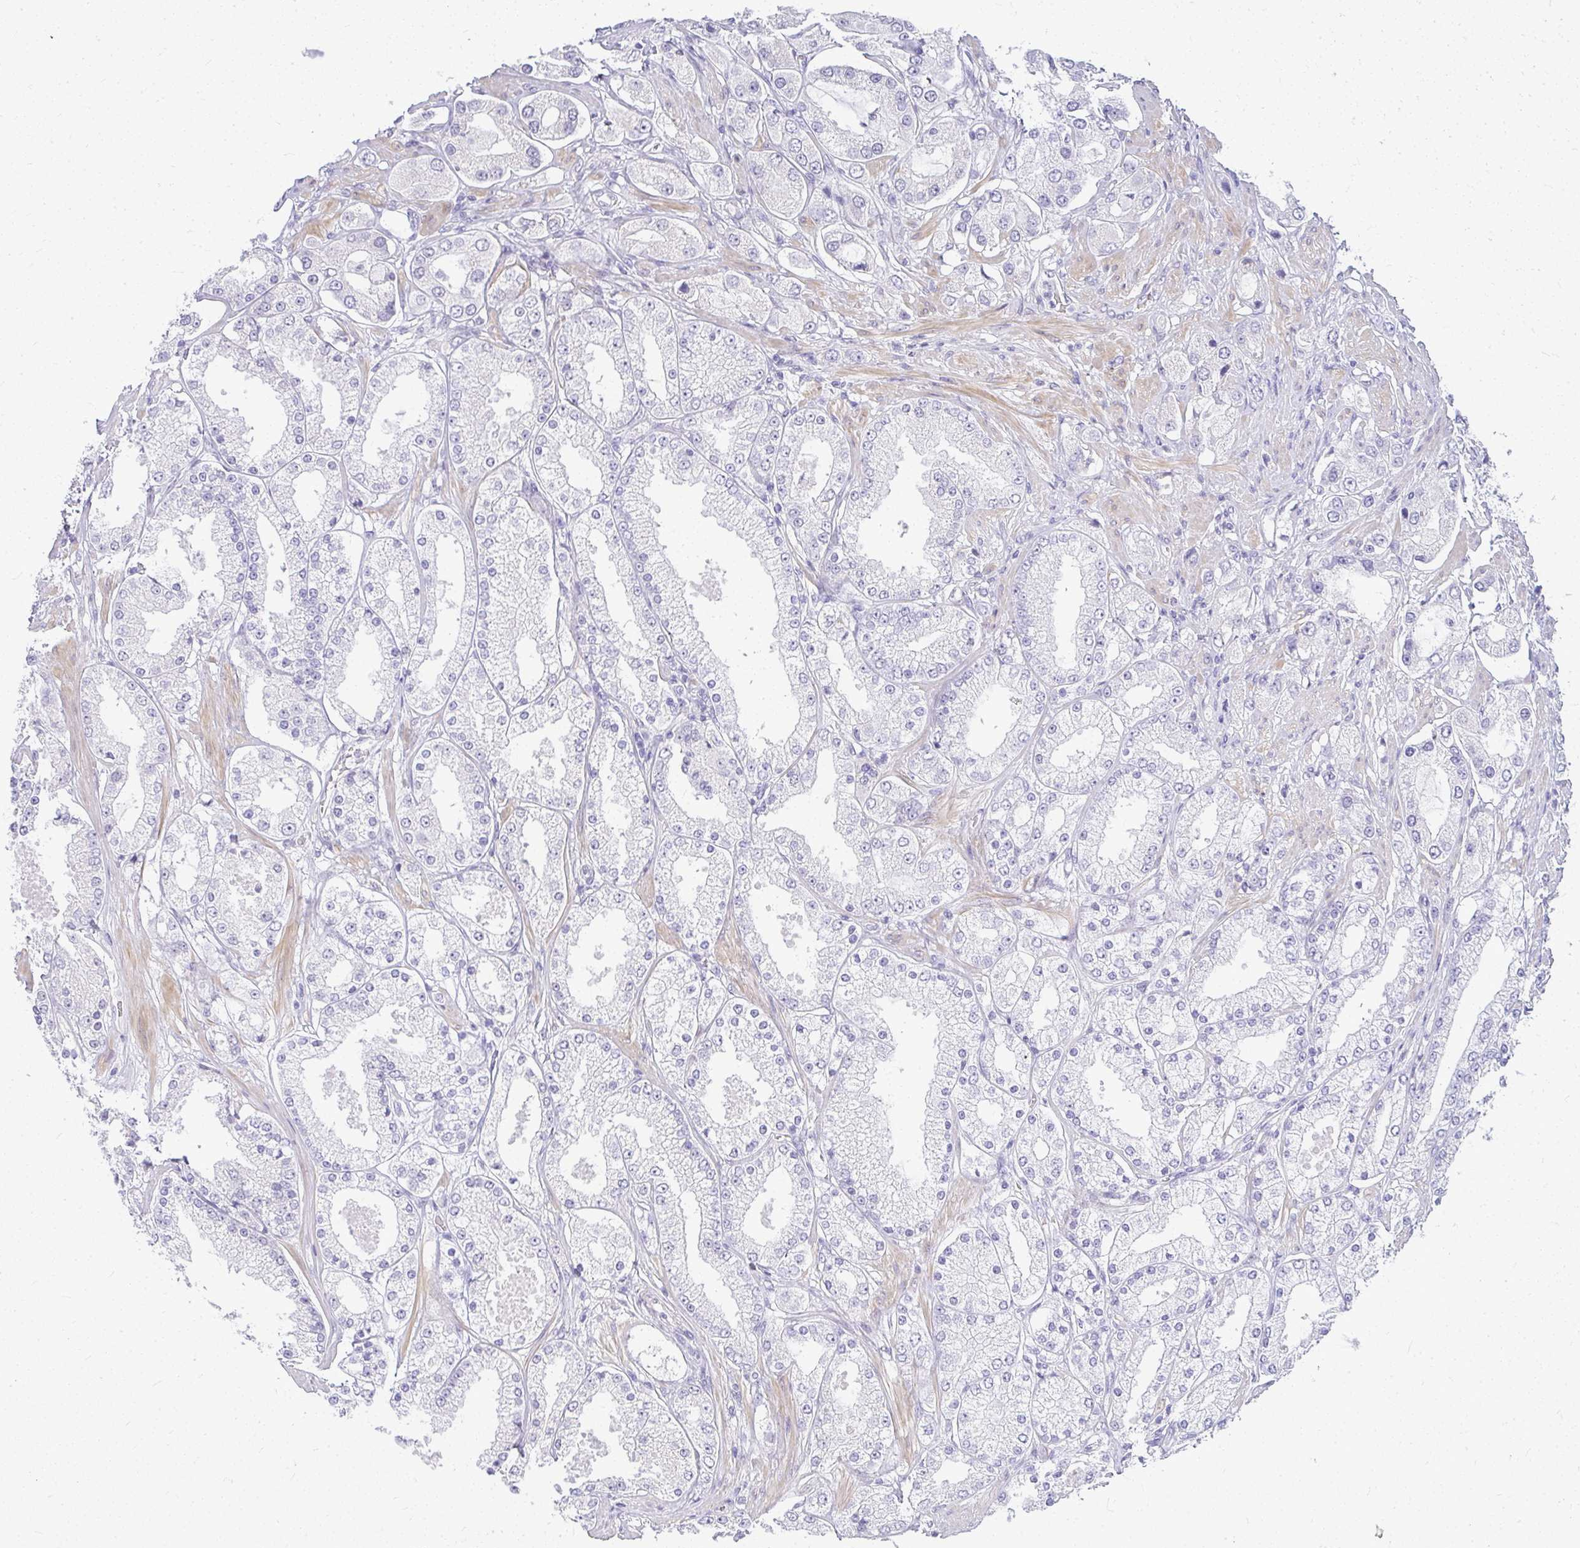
{"staining": {"intensity": "negative", "quantity": "none", "location": "none"}, "tissue": "prostate cancer", "cell_type": "Tumor cells", "image_type": "cancer", "snomed": [{"axis": "morphology", "description": "Adenocarcinoma, High grade"}, {"axis": "topography", "description": "Prostate"}], "caption": "Prostate cancer (adenocarcinoma (high-grade)) was stained to show a protein in brown. There is no significant expression in tumor cells.", "gene": "TEX33", "patient": {"sex": "male", "age": 68}}